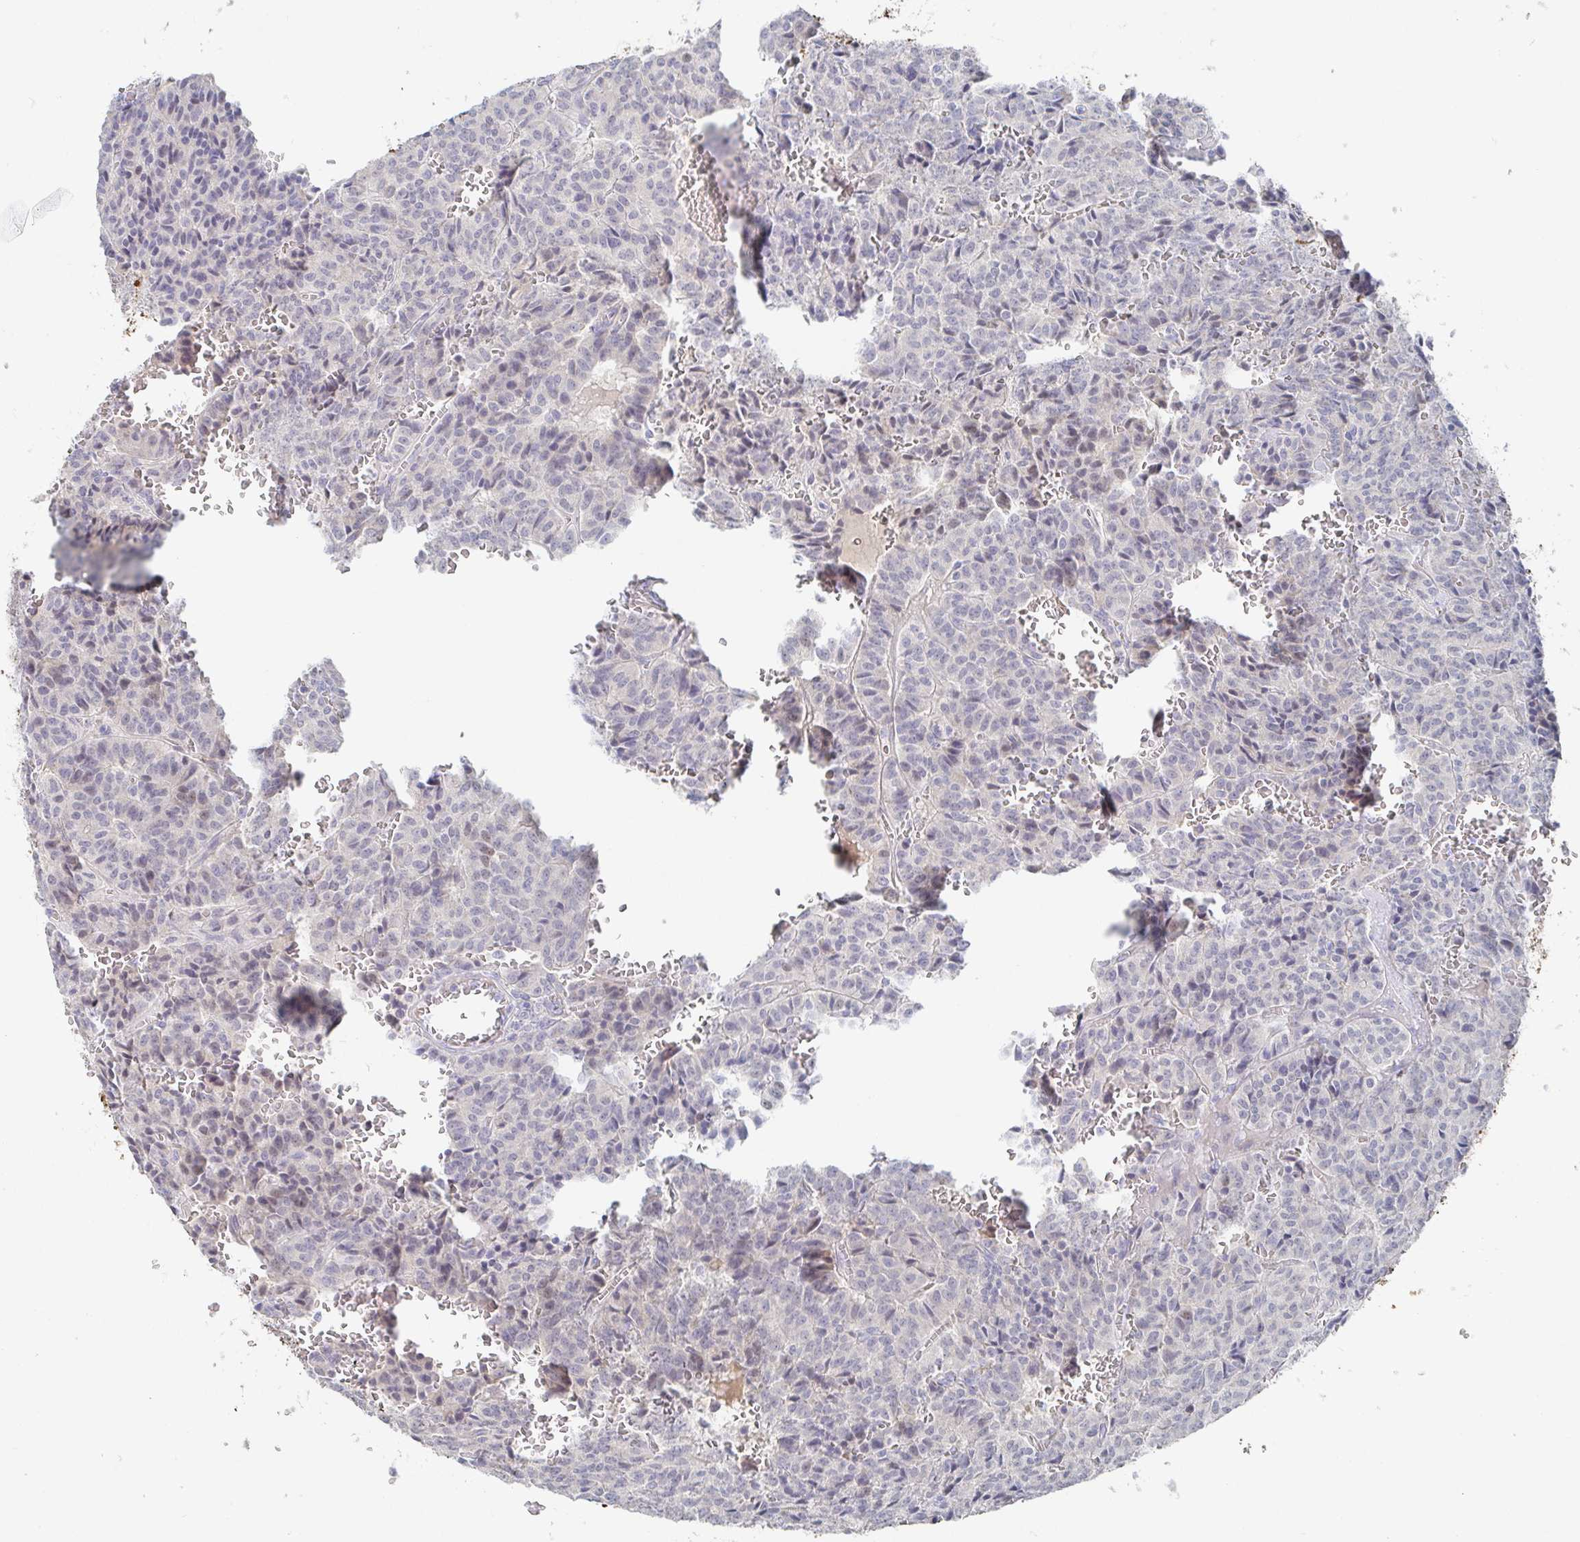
{"staining": {"intensity": "negative", "quantity": "none", "location": "none"}, "tissue": "carcinoid", "cell_type": "Tumor cells", "image_type": "cancer", "snomed": [{"axis": "morphology", "description": "Carcinoid, malignant, NOS"}, {"axis": "topography", "description": "Lung"}], "caption": "DAB immunohistochemical staining of human malignant carcinoid displays no significant expression in tumor cells.", "gene": "ZNF430", "patient": {"sex": "male", "age": 70}}